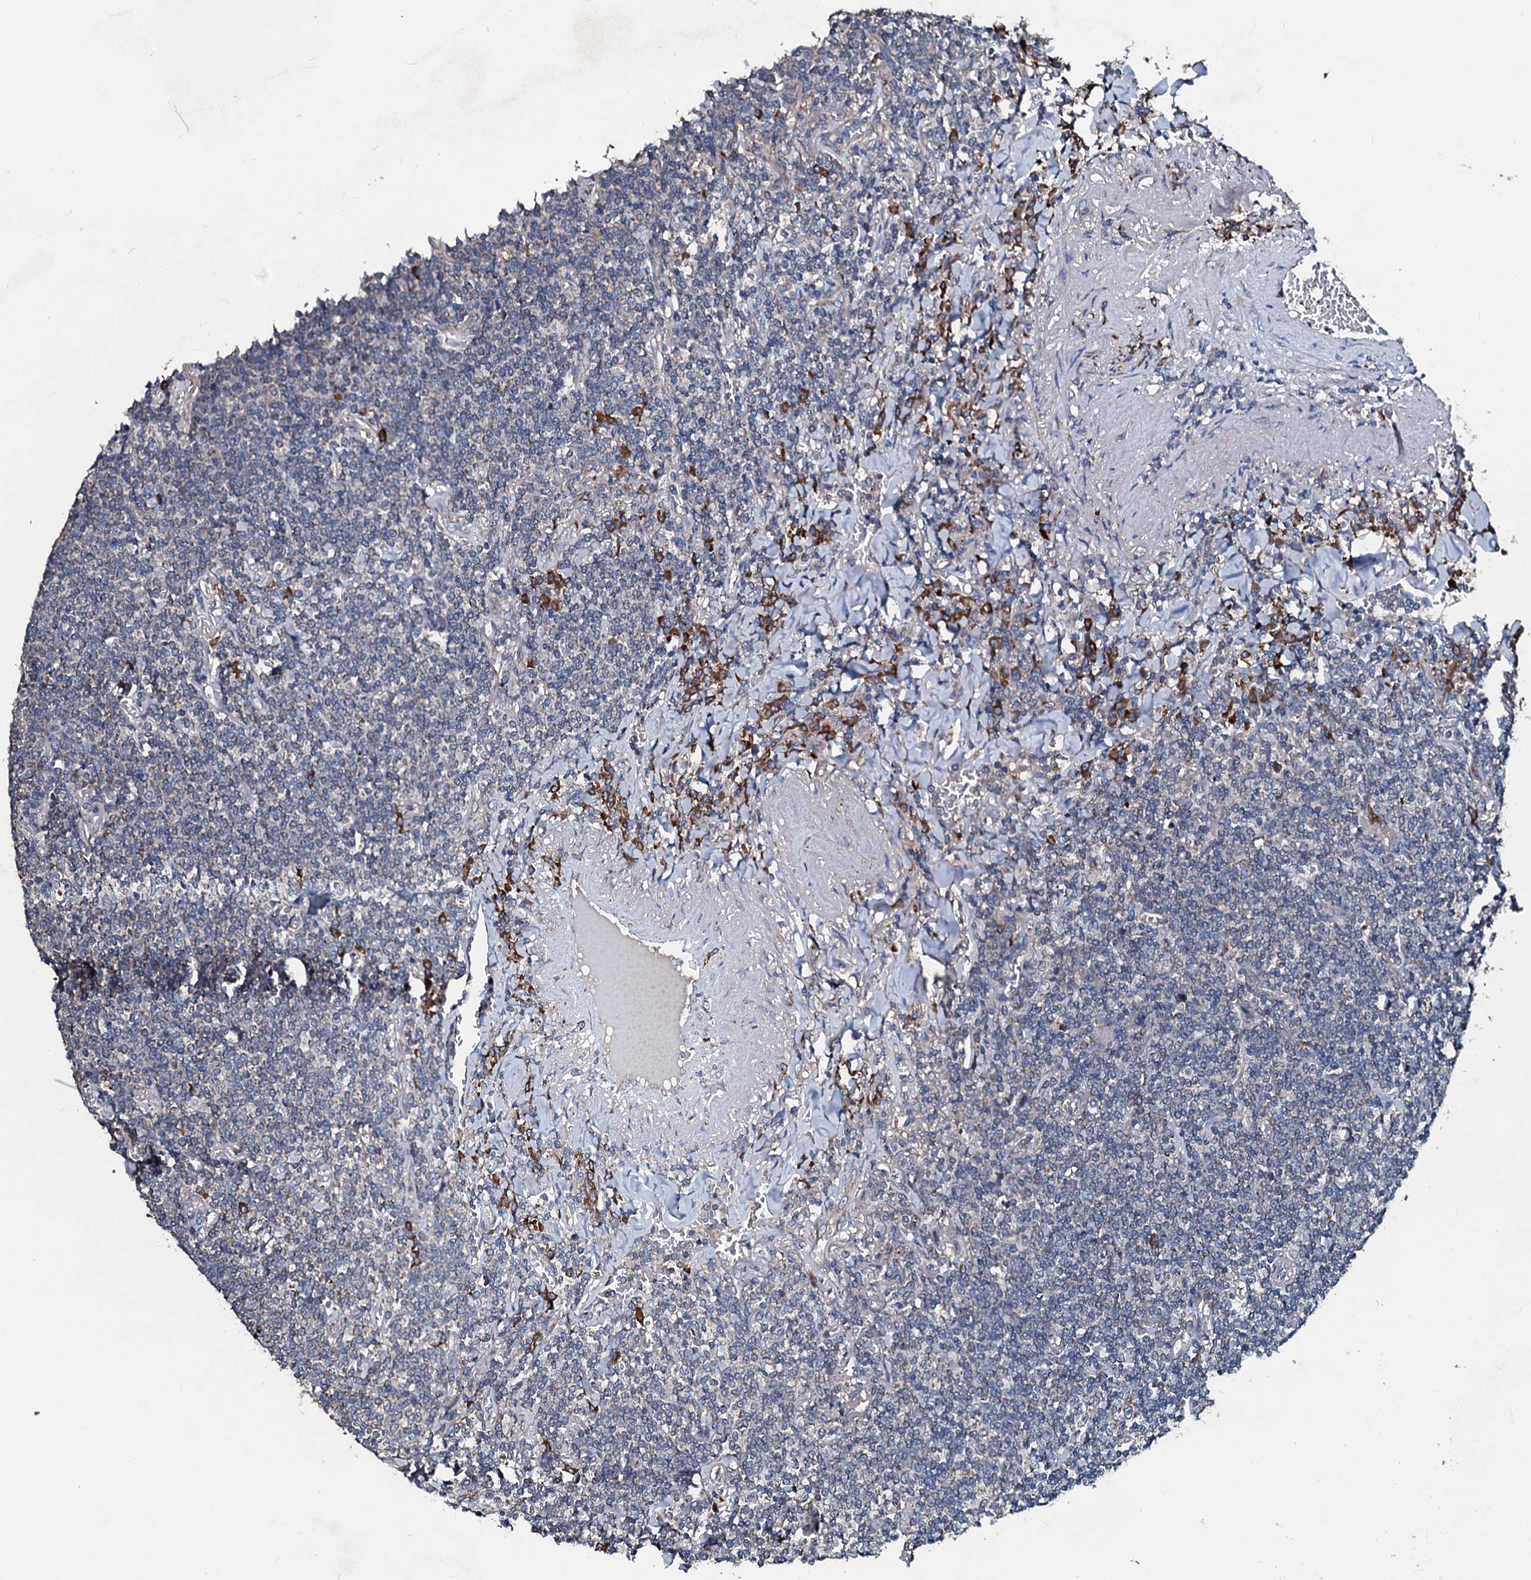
{"staining": {"intensity": "negative", "quantity": "none", "location": "none"}, "tissue": "lymphoma", "cell_type": "Tumor cells", "image_type": "cancer", "snomed": [{"axis": "morphology", "description": "Malignant lymphoma, non-Hodgkin's type, Low grade"}, {"axis": "topography", "description": "Lung"}], "caption": "Immunohistochemistry histopathology image of lymphoma stained for a protein (brown), which exhibits no positivity in tumor cells.", "gene": "ACSS3", "patient": {"sex": "female", "age": 71}}